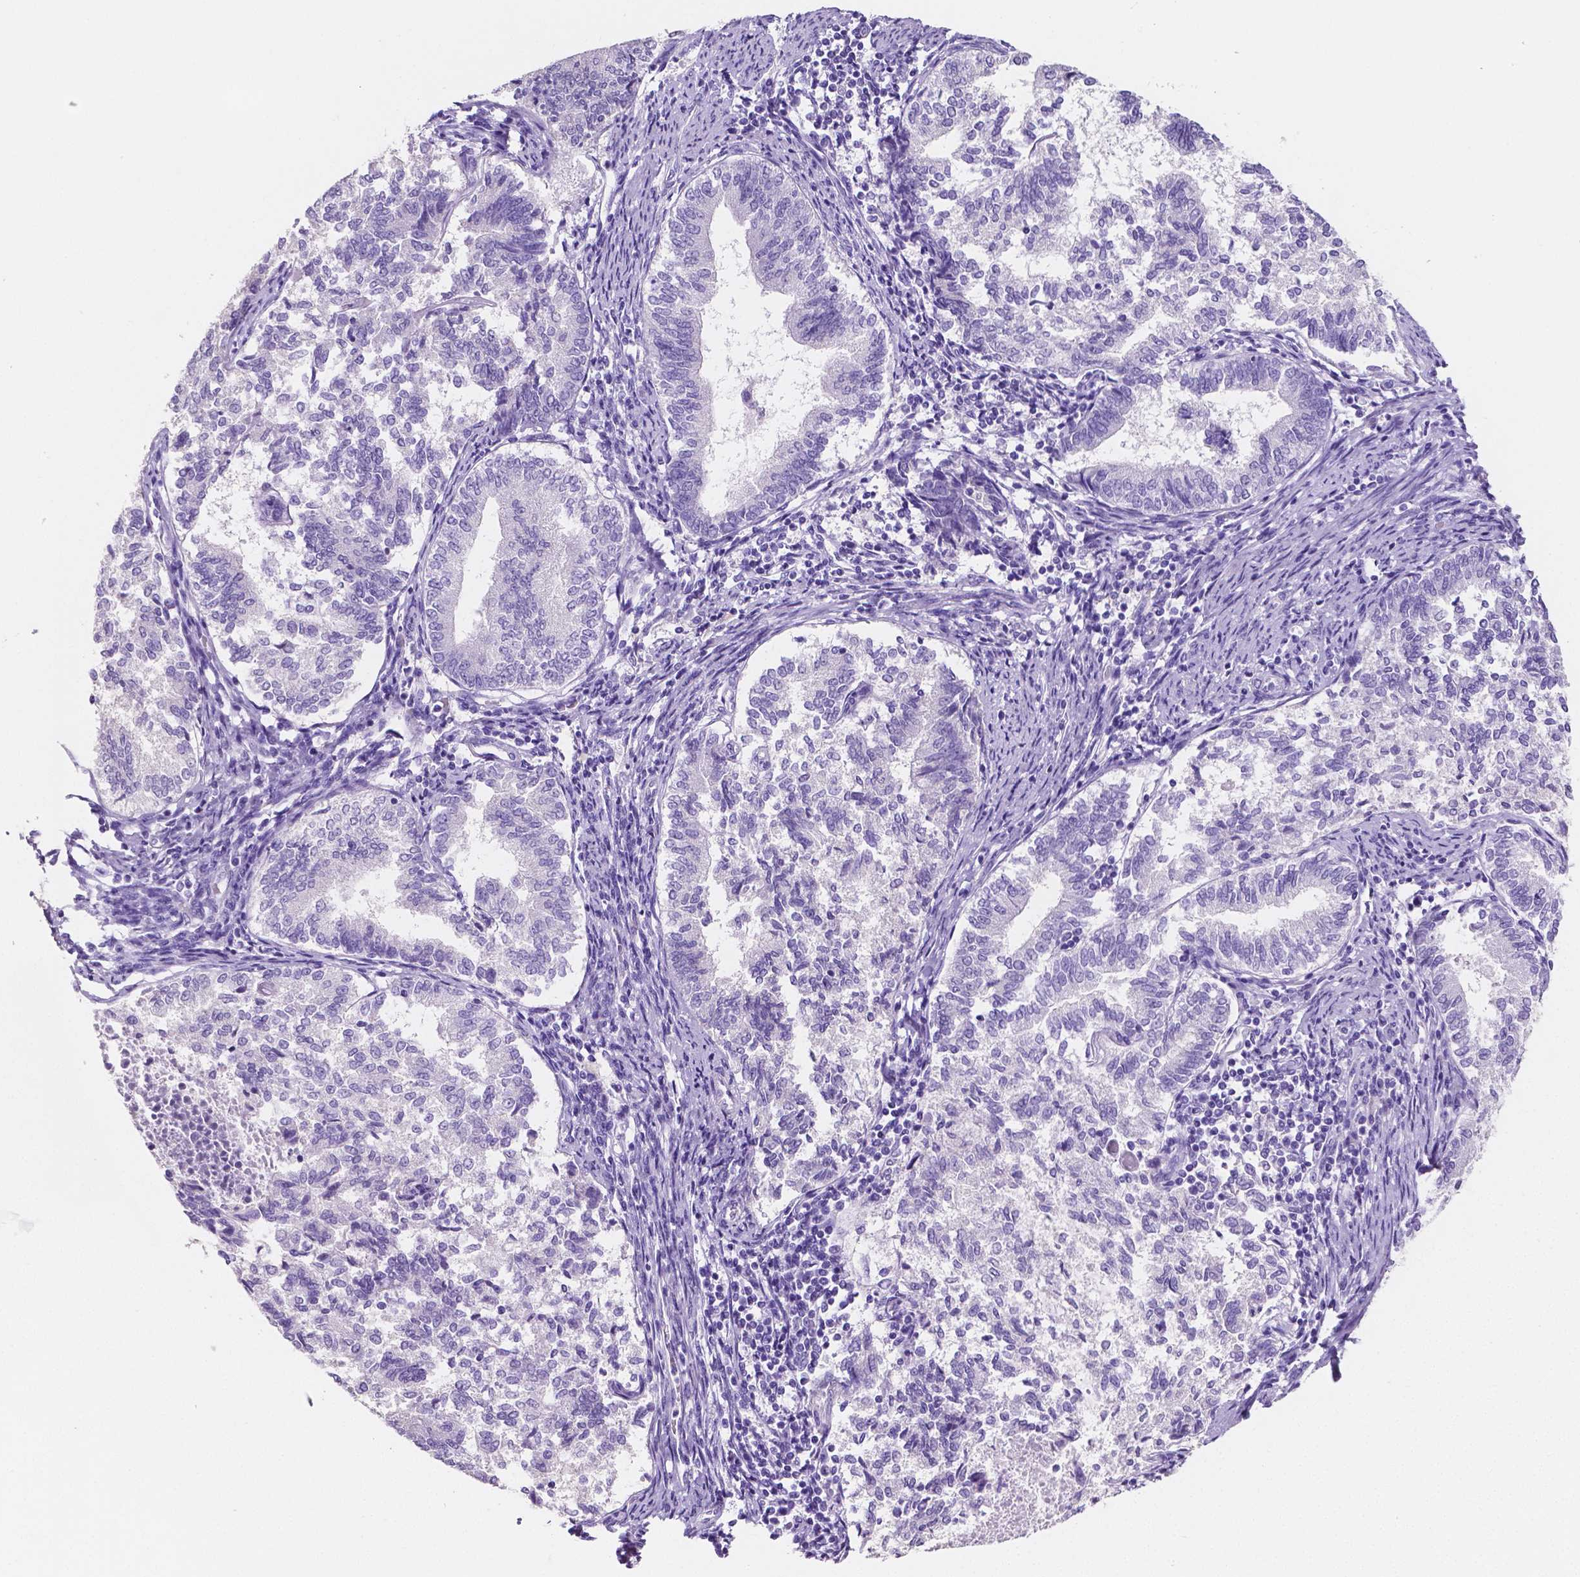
{"staining": {"intensity": "negative", "quantity": "none", "location": "none"}, "tissue": "endometrial cancer", "cell_type": "Tumor cells", "image_type": "cancer", "snomed": [{"axis": "morphology", "description": "Adenocarcinoma, NOS"}, {"axis": "topography", "description": "Endometrium"}], "caption": "Human endometrial cancer (adenocarcinoma) stained for a protein using immunohistochemistry (IHC) displays no expression in tumor cells.", "gene": "SATB2", "patient": {"sex": "female", "age": 65}}